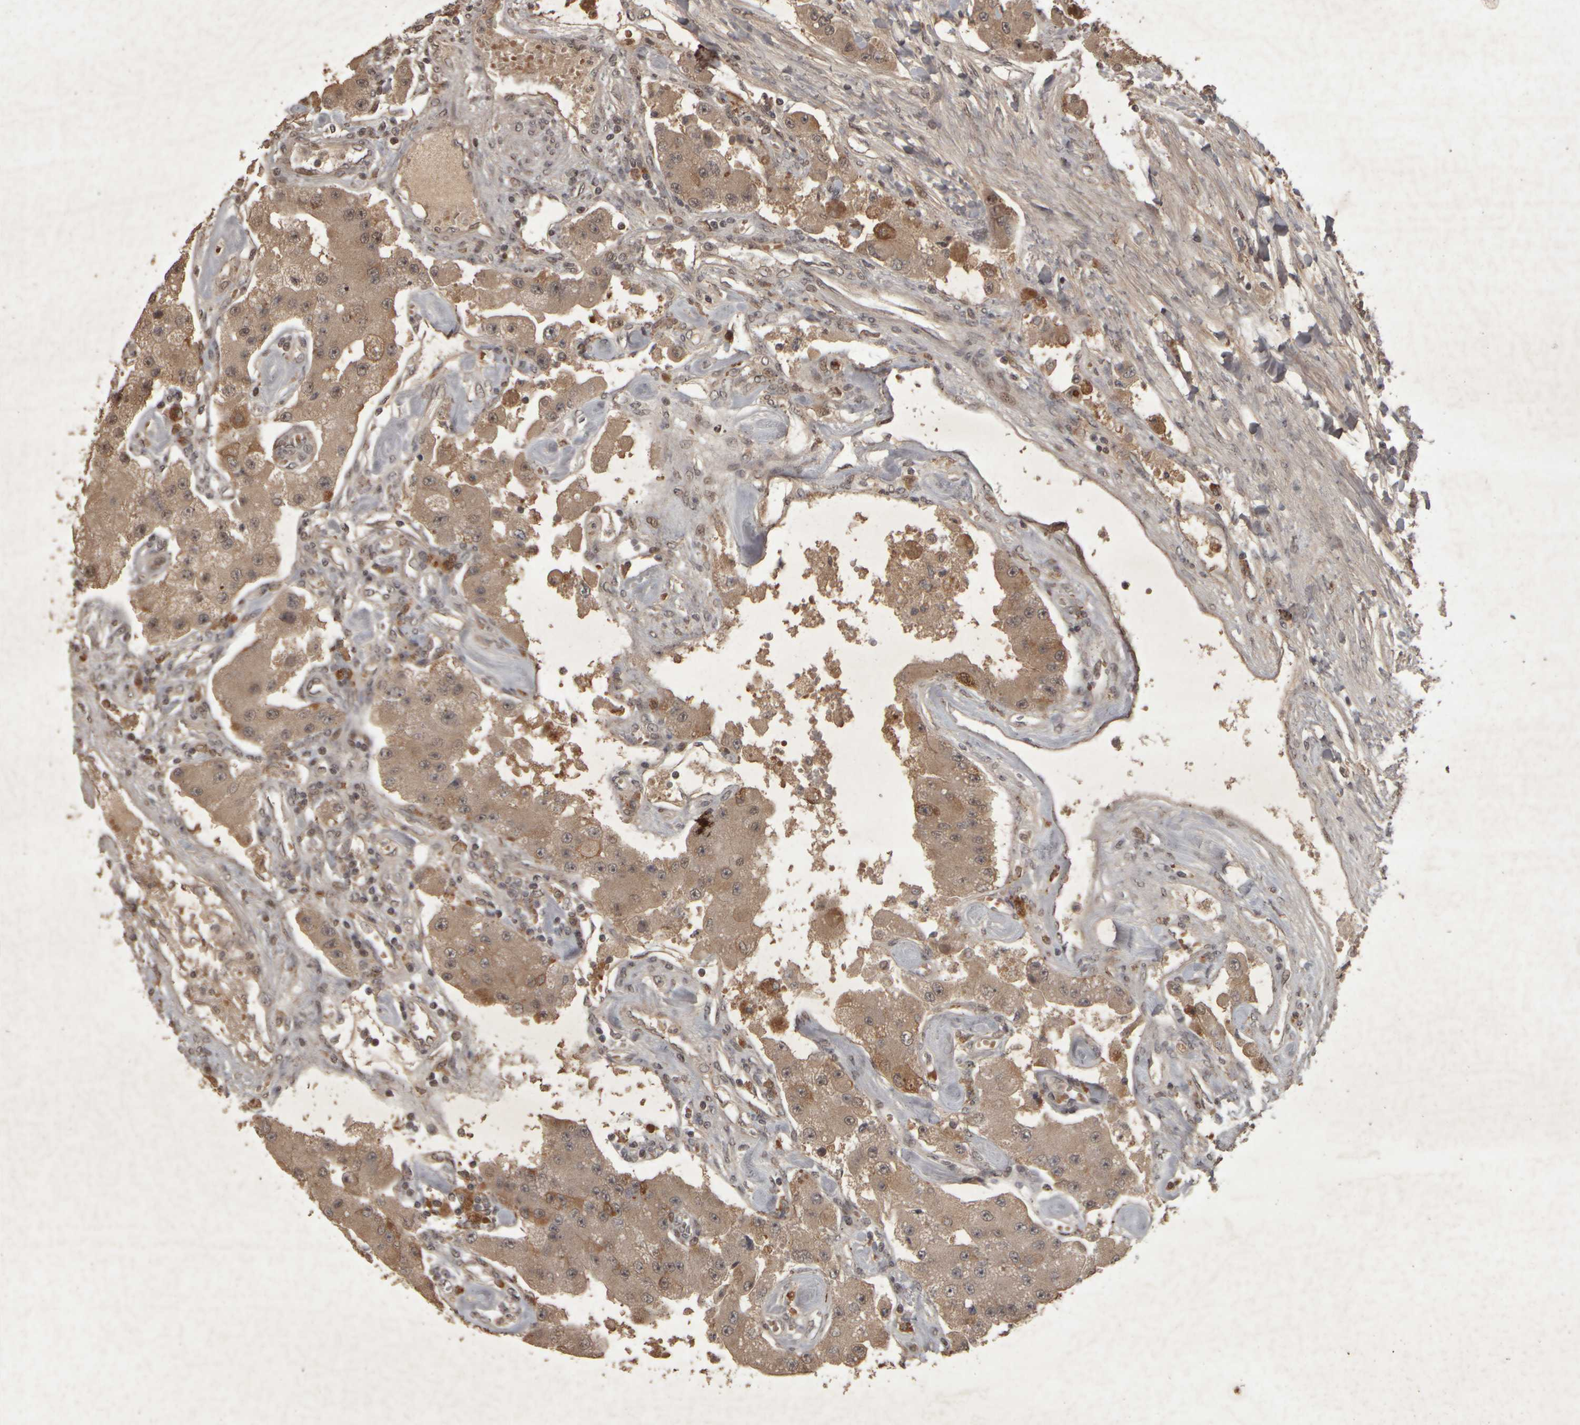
{"staining": {"intensity": "moderate", "quantity": ">75%", "location": "cytoplasmic/membranous"}, "tissue": "carcinoid", "cell_type": "Tumor cells", "image_type": "cancer", "snomed": [{"axis": "morphology", "description": "Carcinoid, malignant, NOS"}, {"axis": "topography", "description": "Pancreas"}], "caption": "Immunohistochemical staining of human carcinoid demonstrates medium levels of moderate cytoplasmic/membranous protein expression in about >75% of tumor cells.", "gene": "ACO1", "patient": {"sex": "male", "age": 41}}